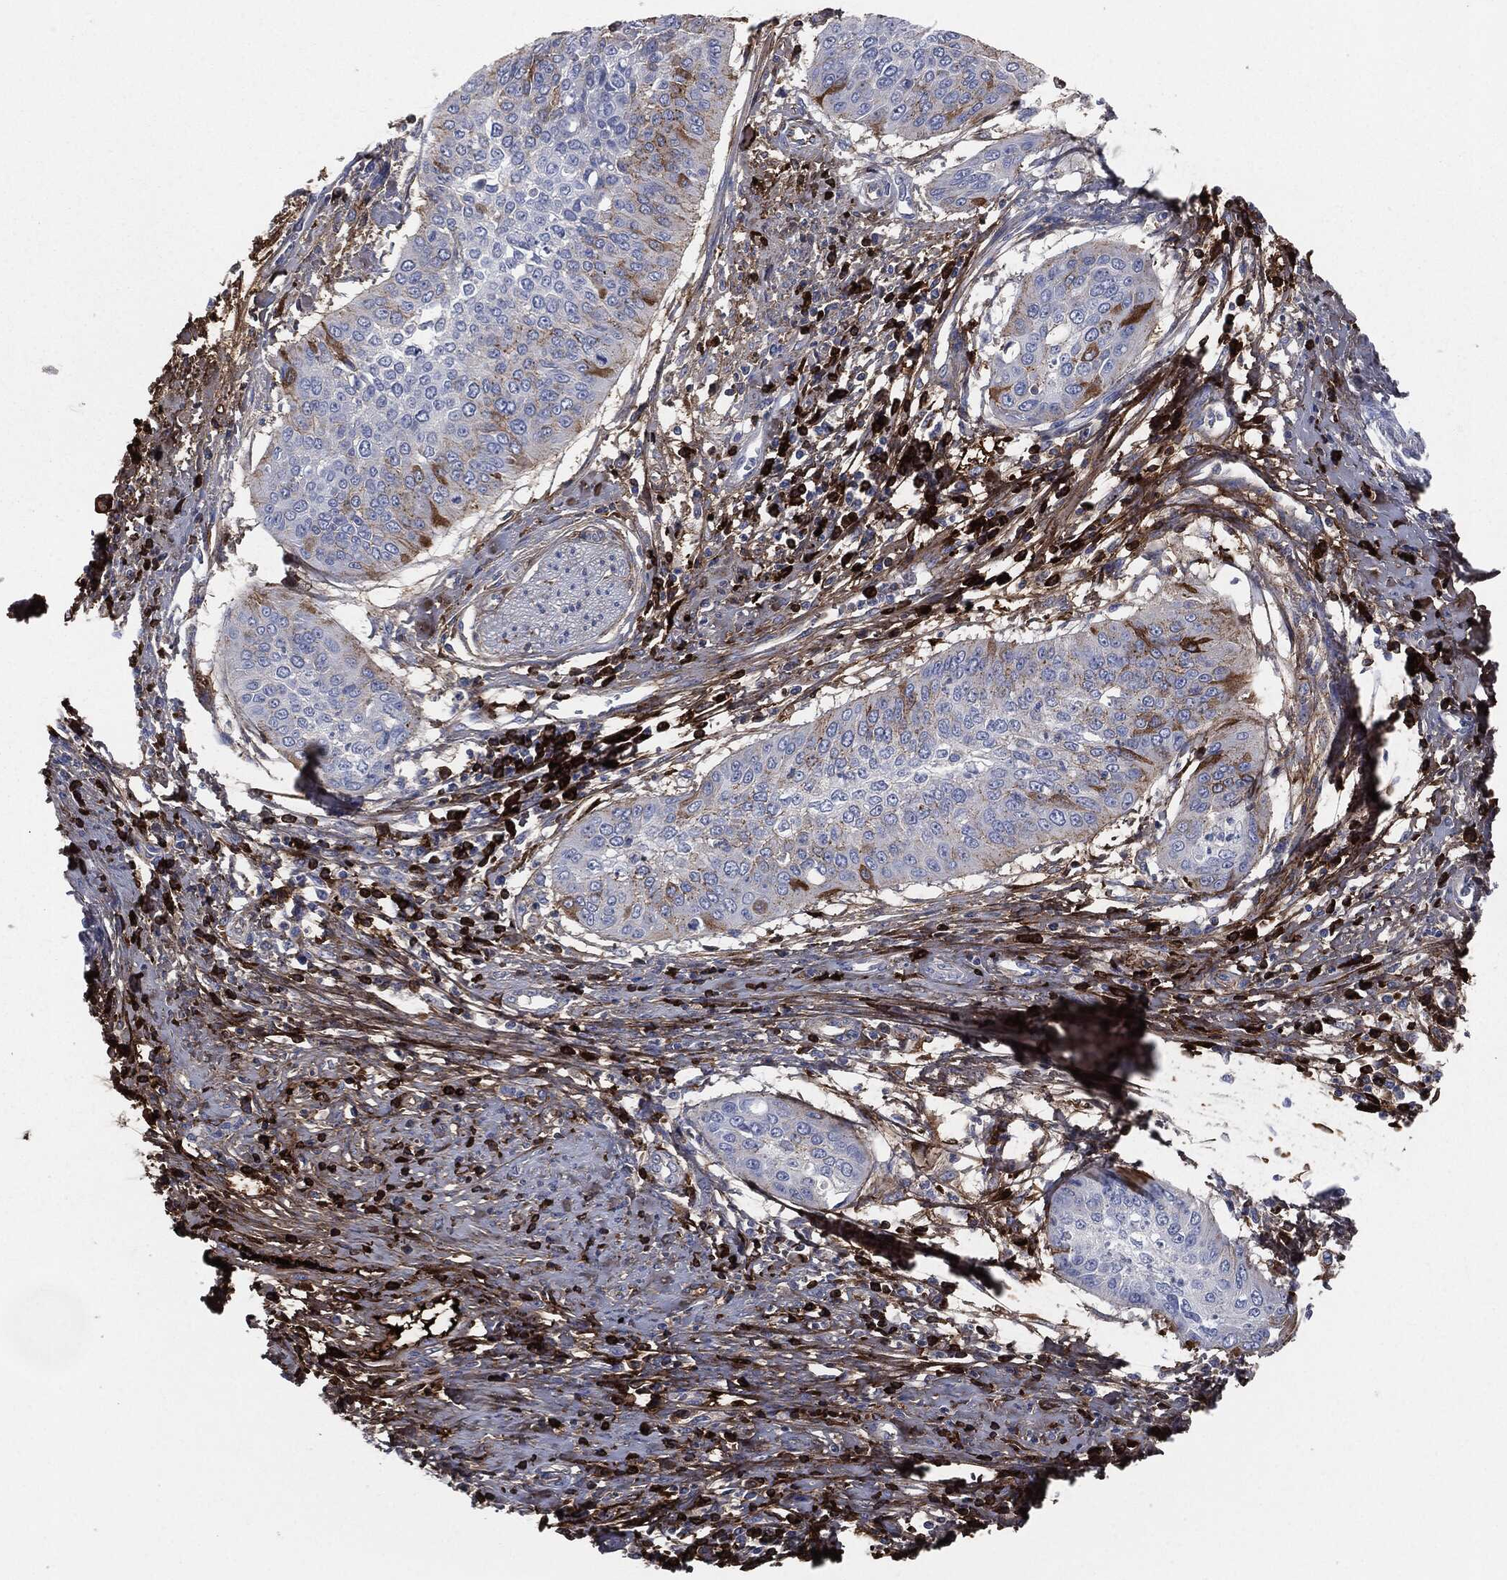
{"staining": {"intensity": "moderate", "quantity": "<25%", "location": "cytoplasmic/membranous"}, "tissue": "cervical cancer", "cell_type": "Tumor cells", "image_type": "cancer", "snomed": [{"axis": "morphology", "description": "Normal tissue, NOS"}, {"axis": "morphology", "description": "Squamous cell carcinoma, NOS"}, {"axis": "topography", "description": "Cervix"}], "caption": "Immunohistochemistry of human squamous cell carcinoma (cervical) demonstrates low levels of moderate cytoplasmic/membranous staining in about <25% of tumor cells.", "gene": "APOB", "patient": {"sex": "female", "age": 39}}